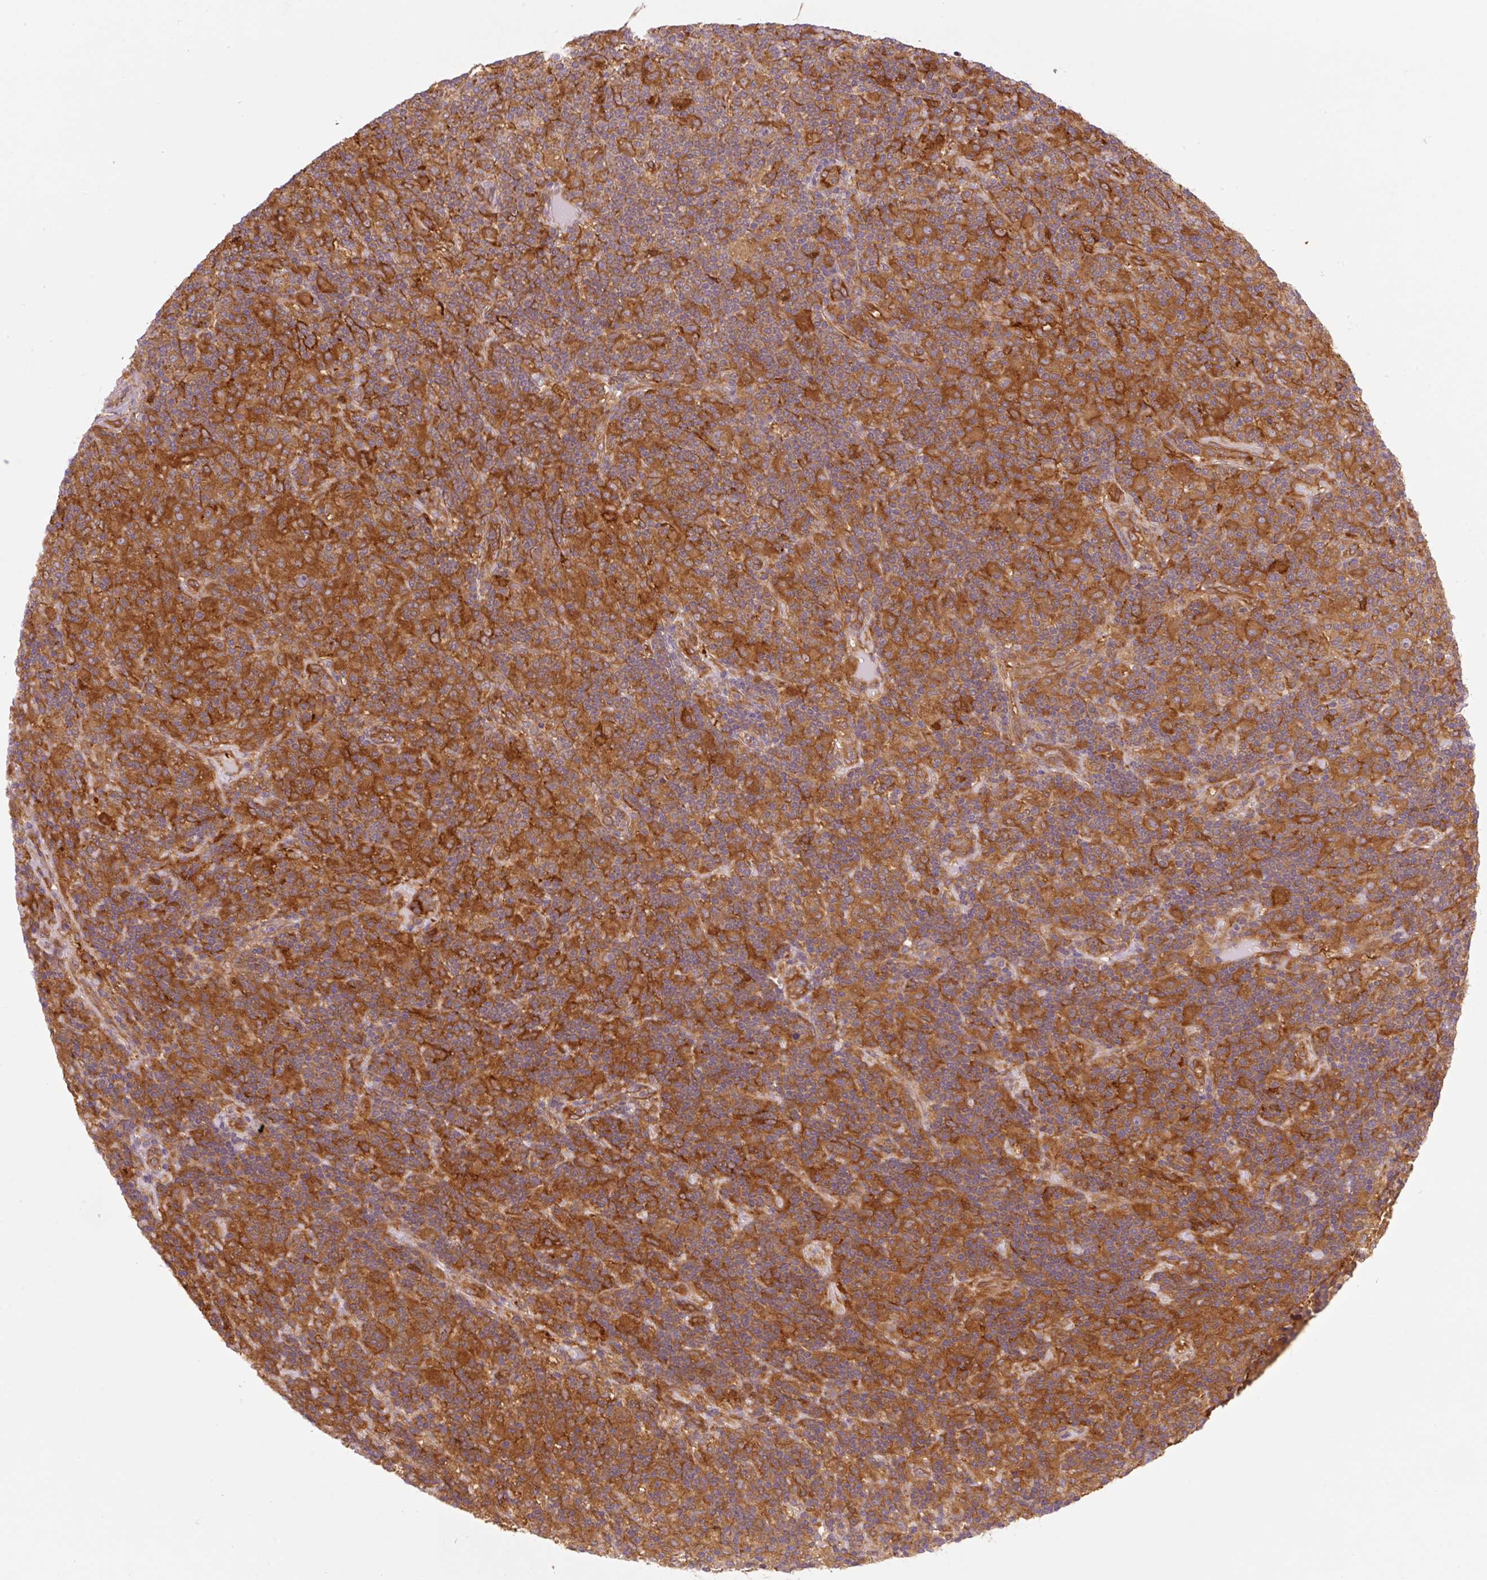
{"staining": {"intensity": "moderate", "quantity": ">75%", "location": "cytoplasmic/membranous"}, "tissue": "lymphoma", "cell_type": "Tumor cells", "image_type": "cancer", "snomed": [{"axis": "morphology", "description": "Hodgkin's disease, NOS"}, {"axis": "topography", "description": "Lymph node"}], "caption": "Hodgkin's disease stained with a protein marker displays moderate staining in tumor cells.", "gene": "OMA1", "patient": {"sex": "male", "age": 70}}